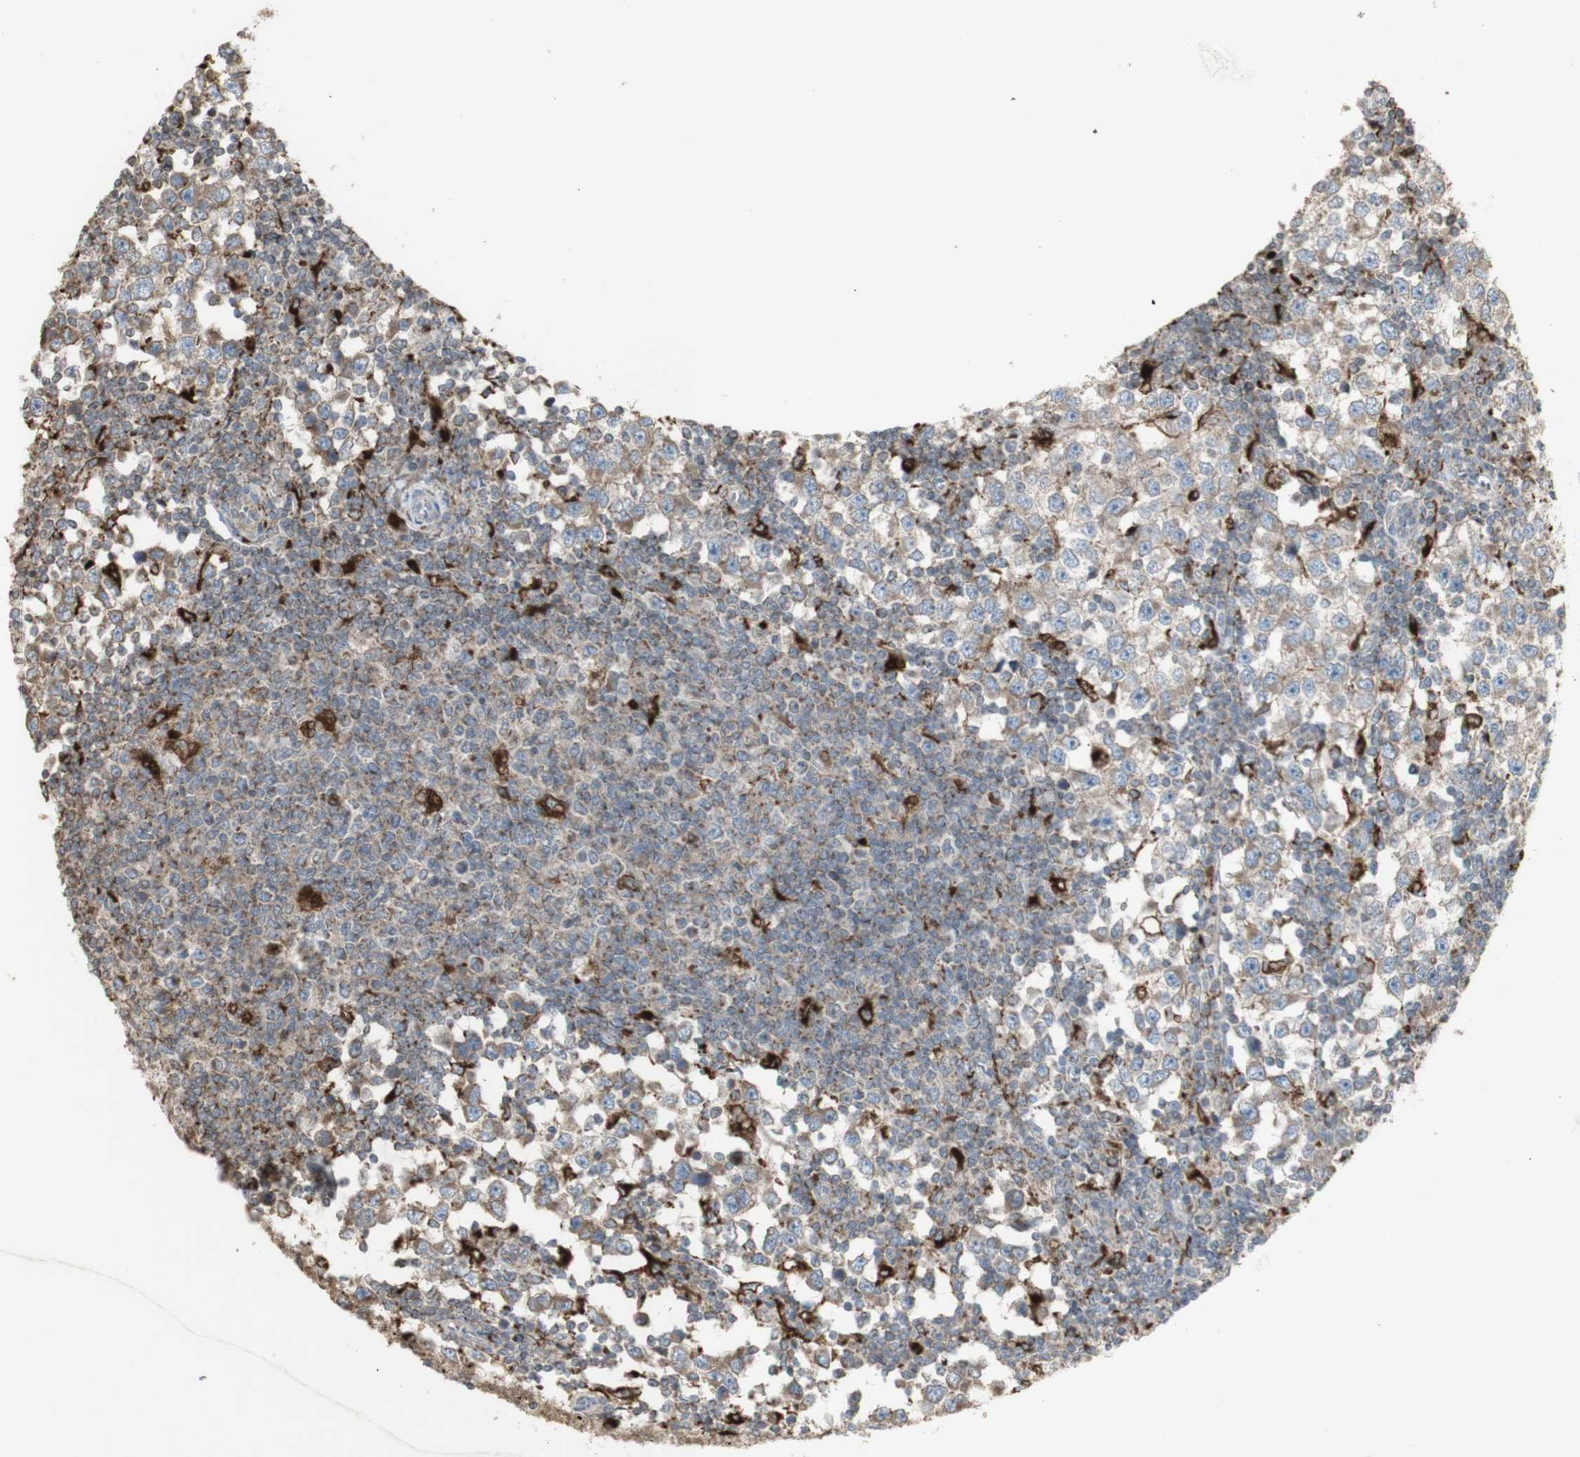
{"staining": {"intensity": "weak", "quantity": ">75%", "location": "cytoplasmic/membranous"}, "tissue": "testis cancer", "cell_type": "Tumor cells", "image_type": "cancer", "snomed": [{"axis": "morphology", "description": "Seminoma, NOS"}, {"axis": "topography", "description": "Testis"}], "caption": "Human testis seminoma stained for a protein (brown) shows weak cytoplasmic/membranous positive staining in about >75% of tumor cells.", "gene": "ATP6V1E1", "patient": {"sex": "male", "age": 65}}